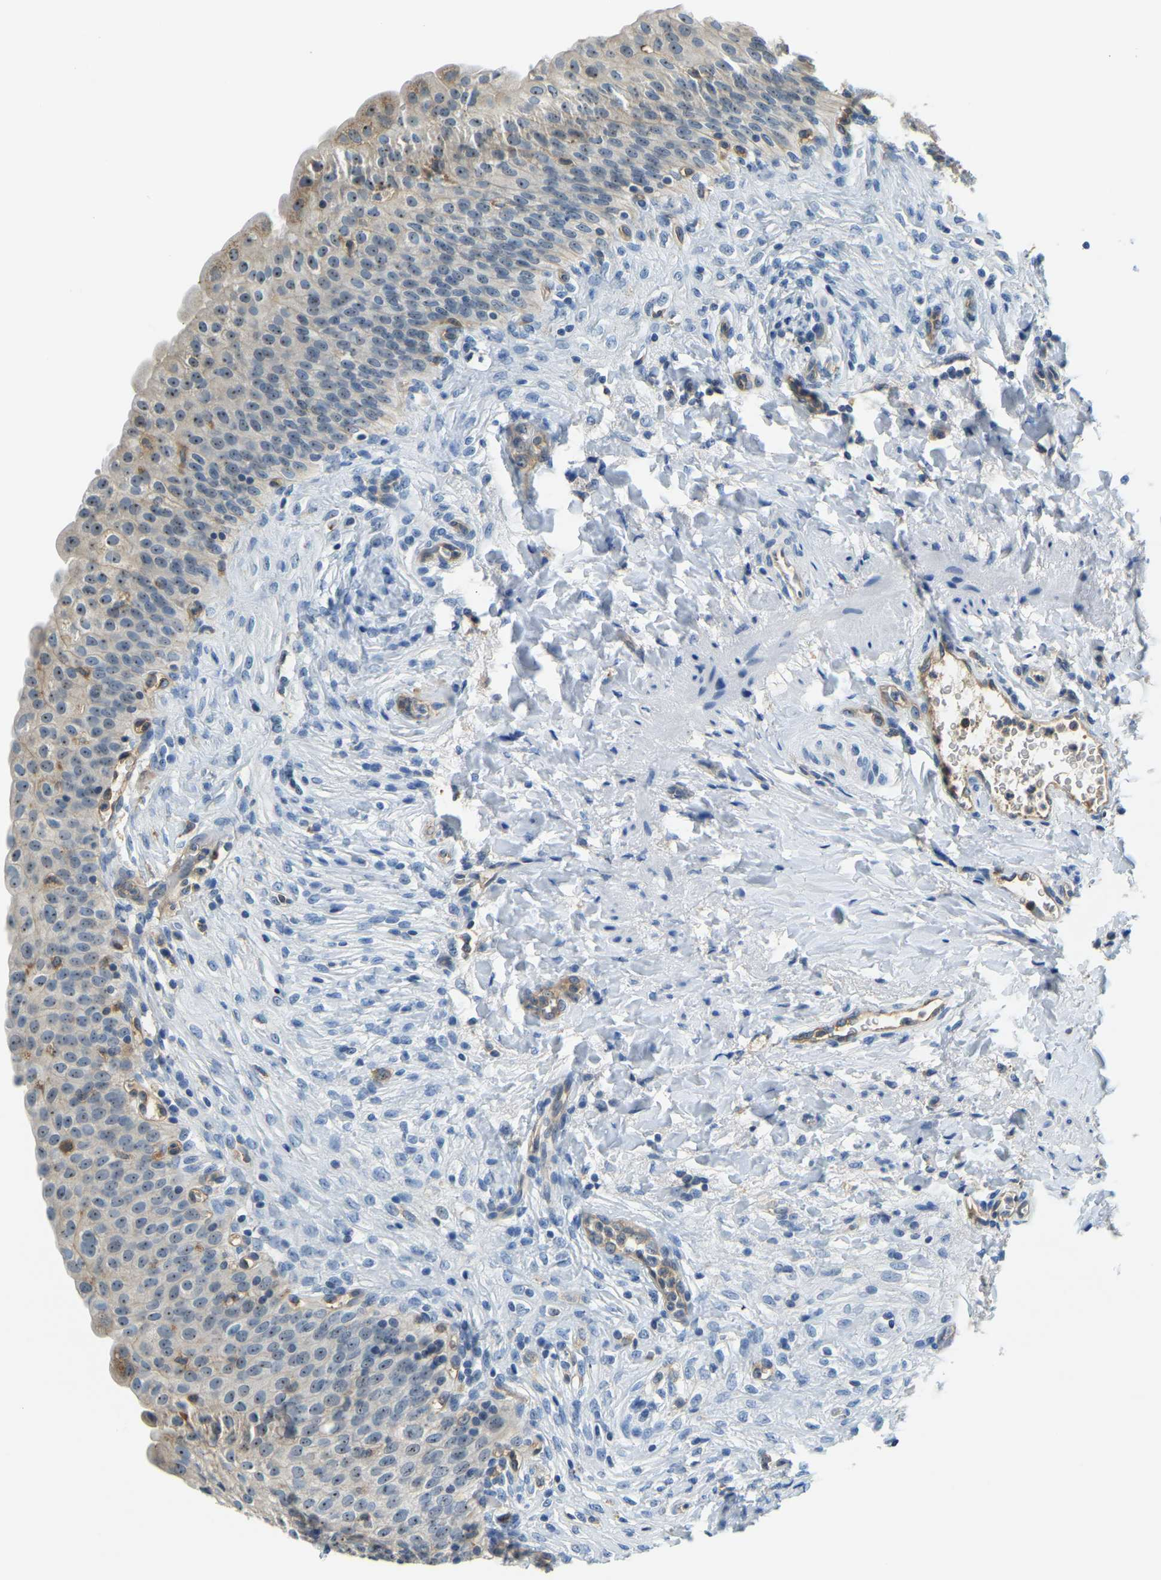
{"staining": {"intensity": "weak", "quantity": "25%-75%", "location": "cytoplasmic/membranous,nuclear"}, "tissue": "urinary bladder", "cell_type": "Urothelial cells", "image_type": "normal", "snomed": [{"axis": "morphology", "description": "Urothelial carcinoma, High grade"}, {"axis": "topography", "description": "Urinary bladder"}], "caption": "A high-resolution photomicrograph shows immunohistochemistry staining of benign urinary bladder, which shows weak cytoplasmic/membranous,nuclear staining in about 25%-75% of urothelial cells.", "gene": "RRP1", "patient": {"sex": "male", "age": 46}}